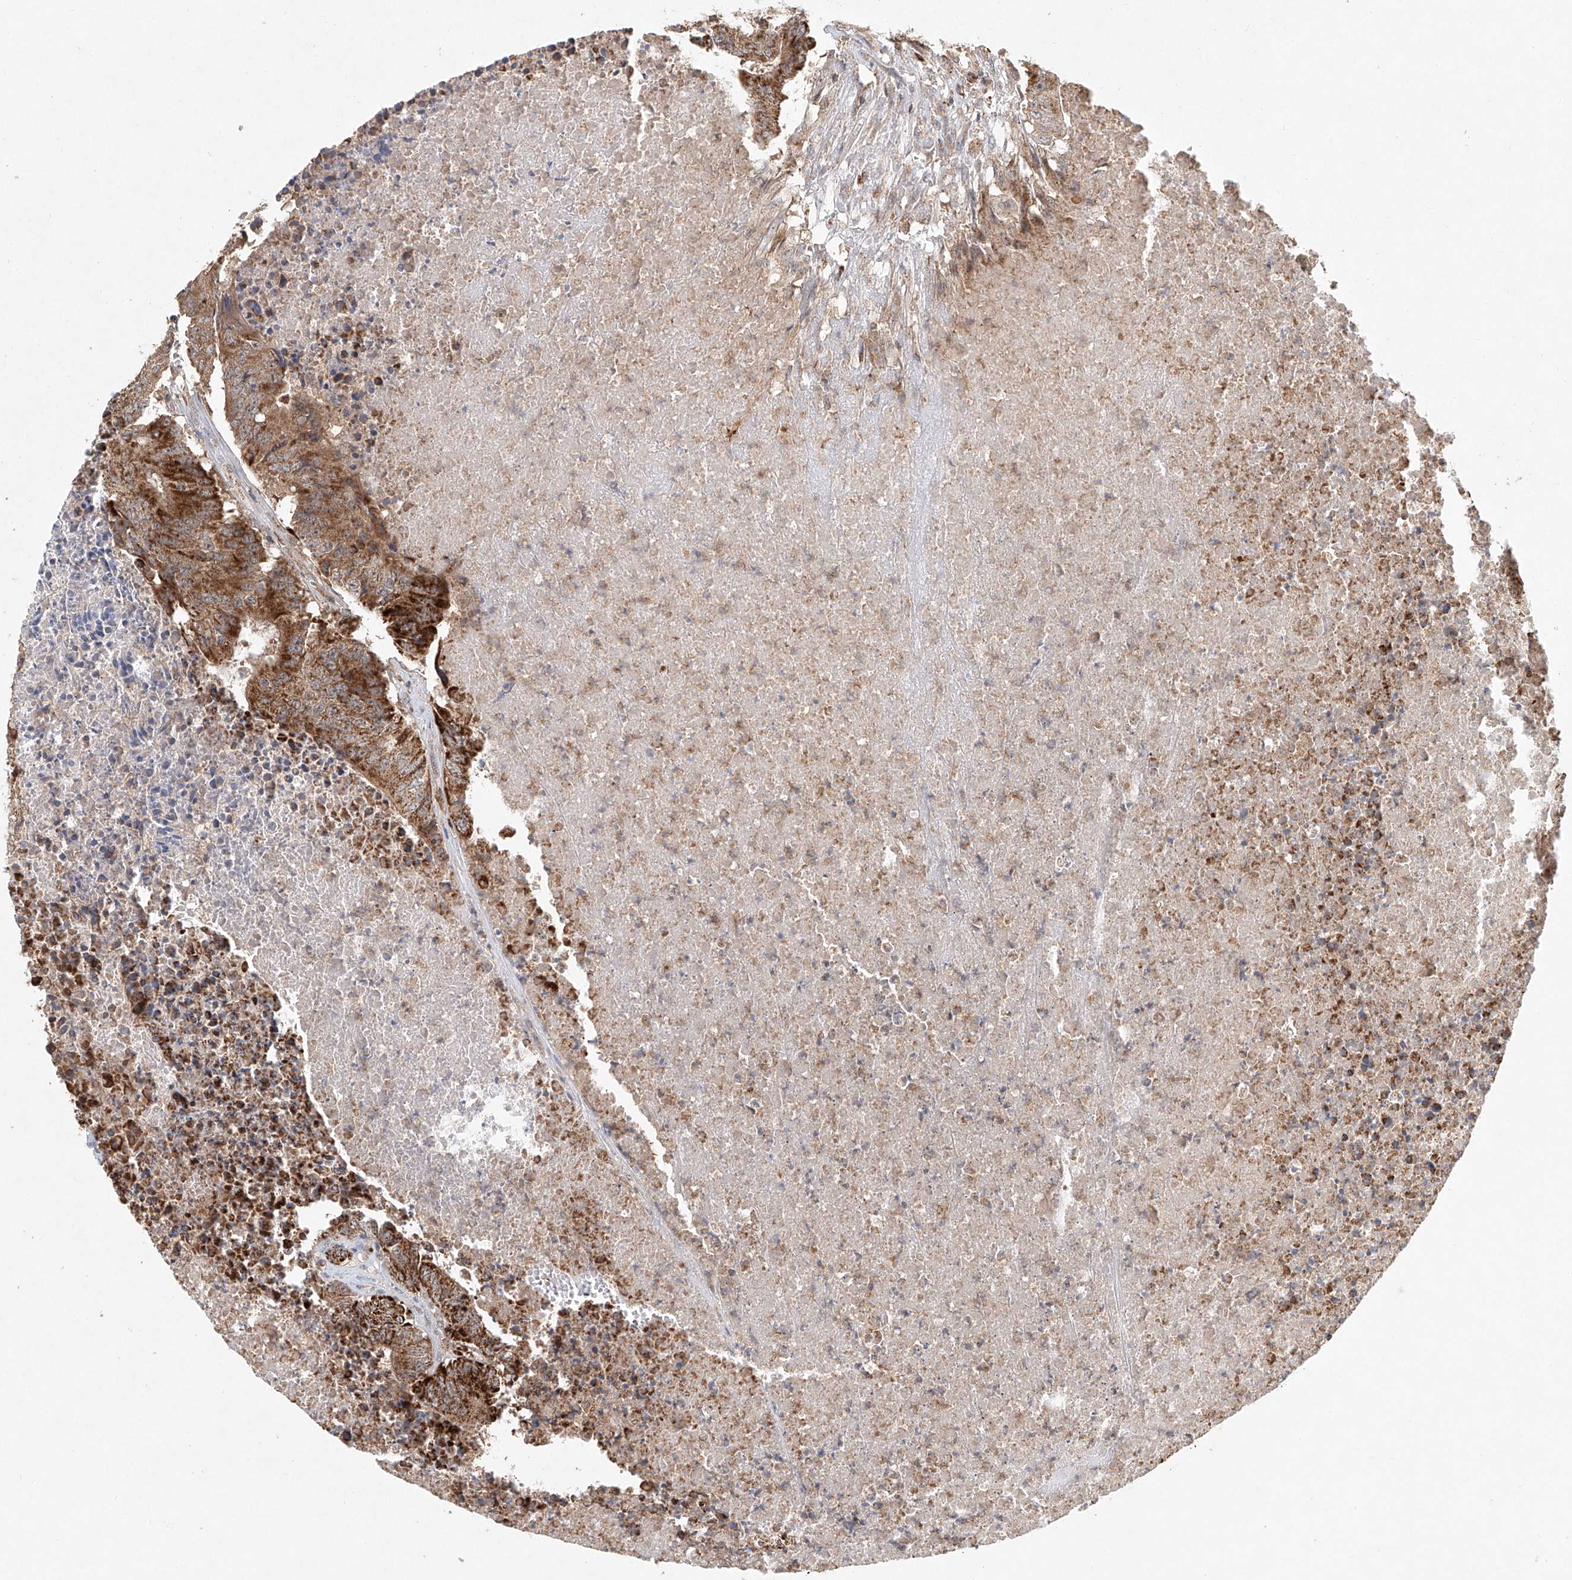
{"staining": {"intensity": "moderate", "quantity": ">75%", "location": "cytoplasmic/membranous"}, "tissue": "colorectal cancer", "cell_type": "Tumor cells", "image_type": "cancer", "snomed": [{"axis": "morphology", "description": "Adenocarcinoma, NOS"}, {"axis": "topography", "description": "Colon"}], "caption": "The photomicrograph displays staining of colorectal cancer, revealing moderate cytoplasmic/membranous protein expression (brown color) within tumor cells.", "gene": "DCAF11", "patient": {"sex": "male", "age": 87}}